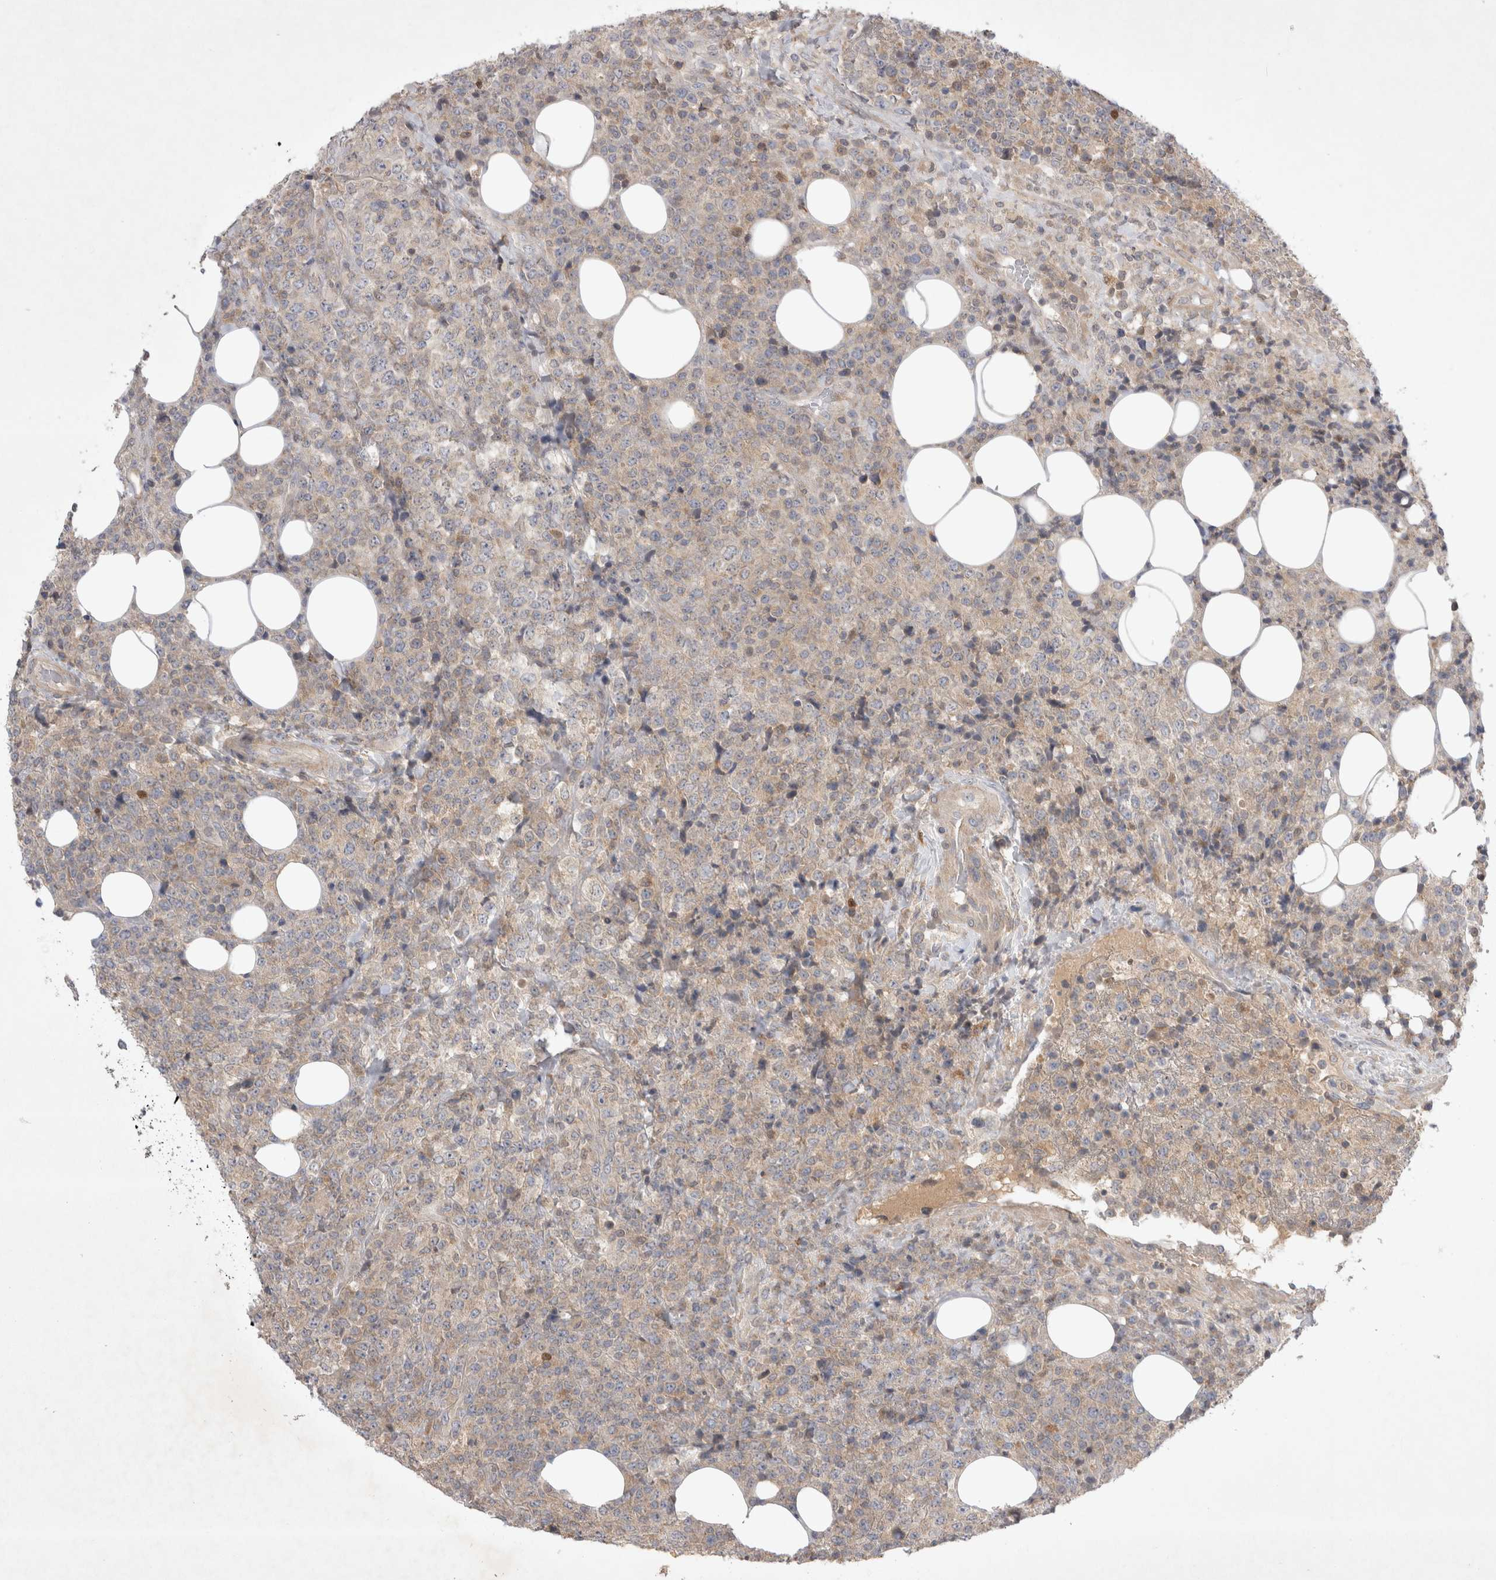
{"staining": {"intensity": "weak", "quantity": "25%-75%", "location": "cytoplasmic/membranous"}, "tissue": "lymphoma", "cell_type": "Tumor cells", "image_type": "cancer", "snomed": [{"axis": "morphology", "description": "Malignant lymphoma, non-Hodgkin's type, High grade"}, {"axis": "topography", "description": "Lymph node"}], "caption": "Immunohistochemistry (IHC) of human lymphoma exhibits low levels of weak cytoplasmic/membranous expression in about 25%-75% of tumor cells.", "gene": "SRD5A3", "patient": {"sex": "male", "age": 13}}